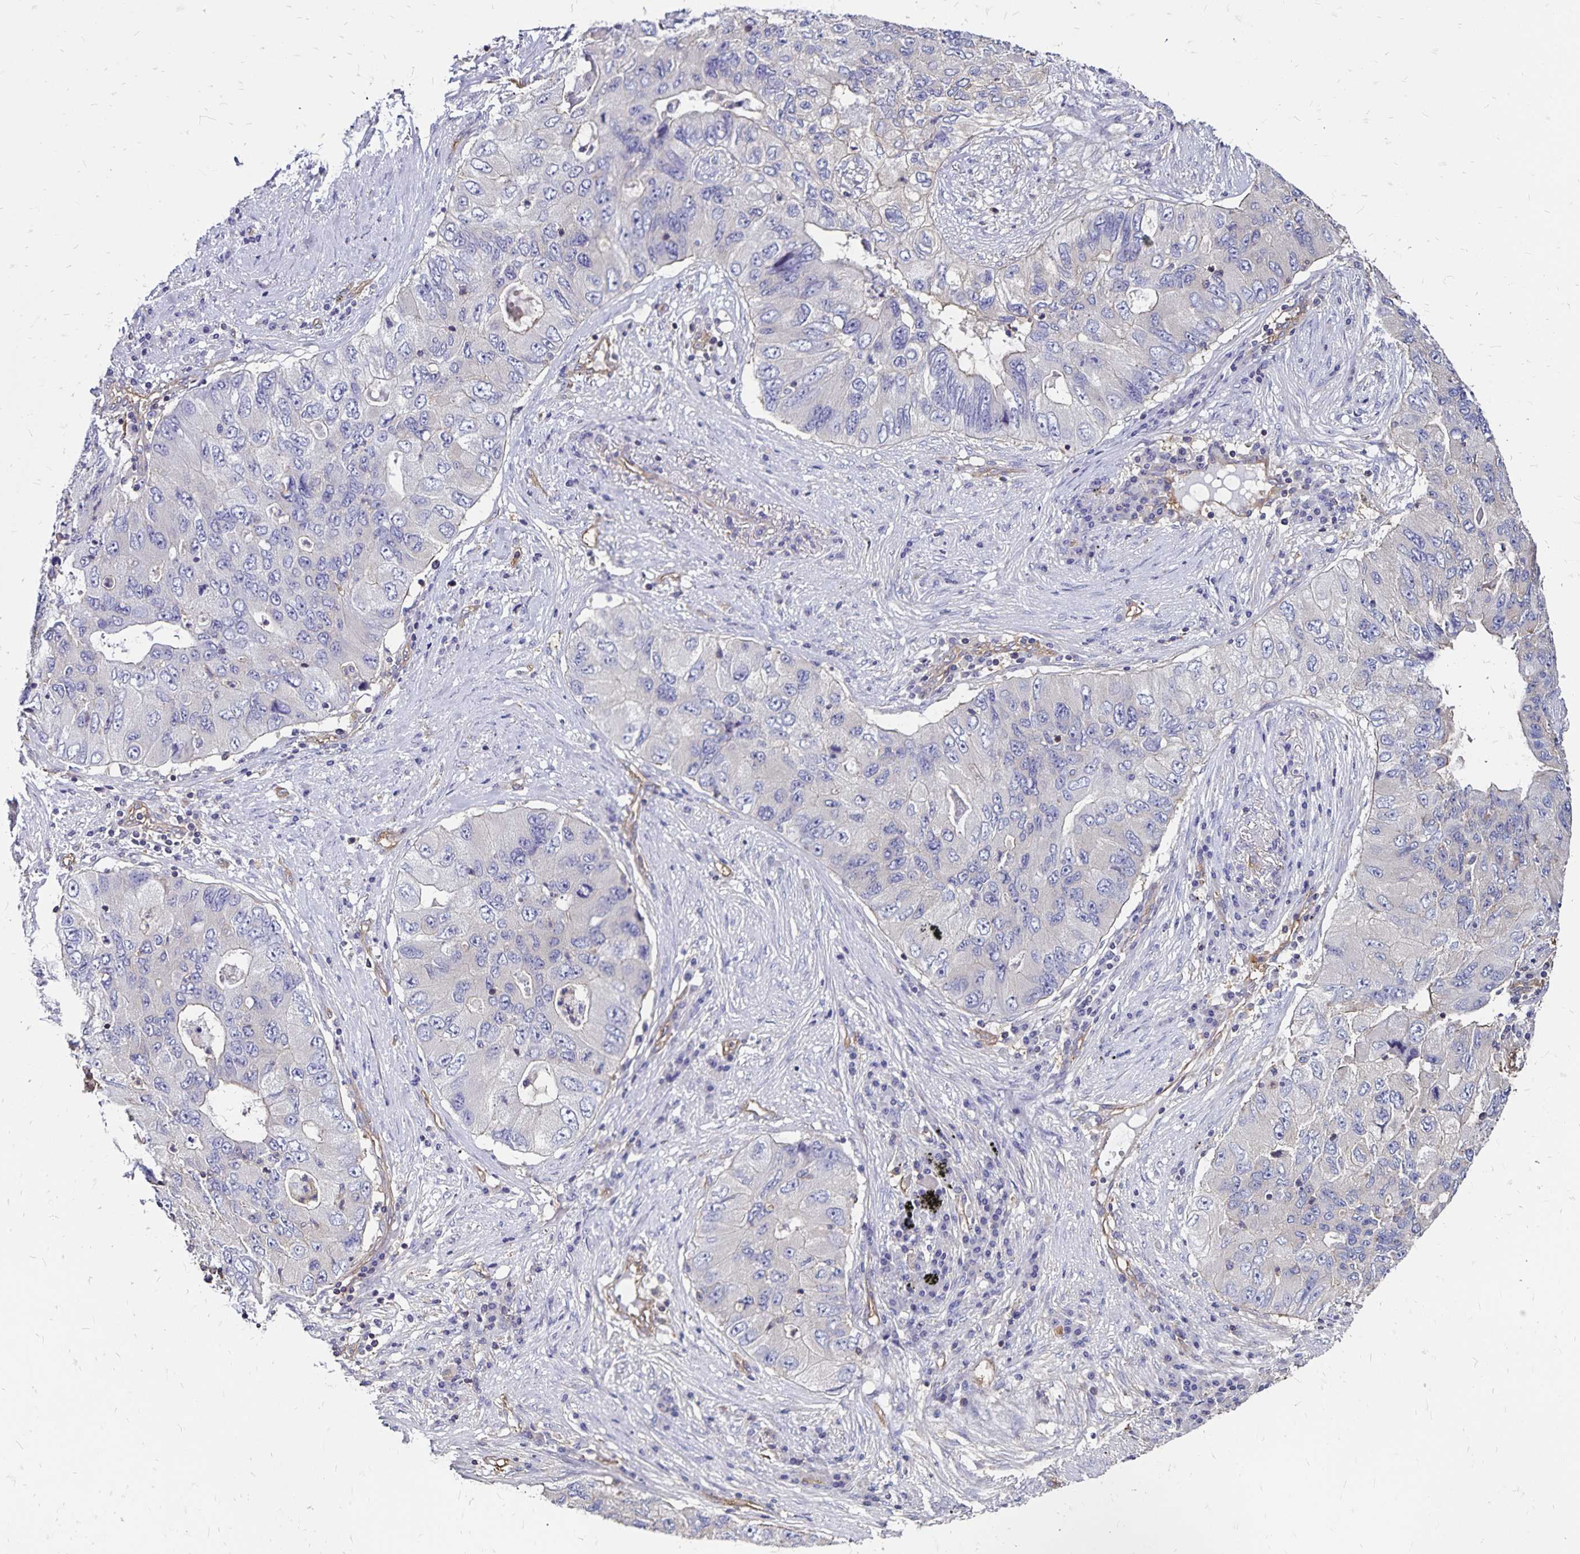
{"staining": {"intensity": "negative", "quantity": "none", "location": "none"}, "tissue": "lung cancer", "cell_type": "Tumor cells", "image_type": "cancer", "snomed": [{"axis": "morphology", "description": "Adenocarcinoma, NOS"}, {"axis": "morphology", "description": "Adenocarcinoma, metastatic, NOS"}, {"axis": "topography", "description": "Lymph node"}, {"axis": "topography", "description": "Lung"}], "caption": "Lung adenocarcinoma was stained to show a protein in brown. There is no significant staining in tumor cells.", "gene": "RPRML", "patient": {"sex": "female", "age": 54}}